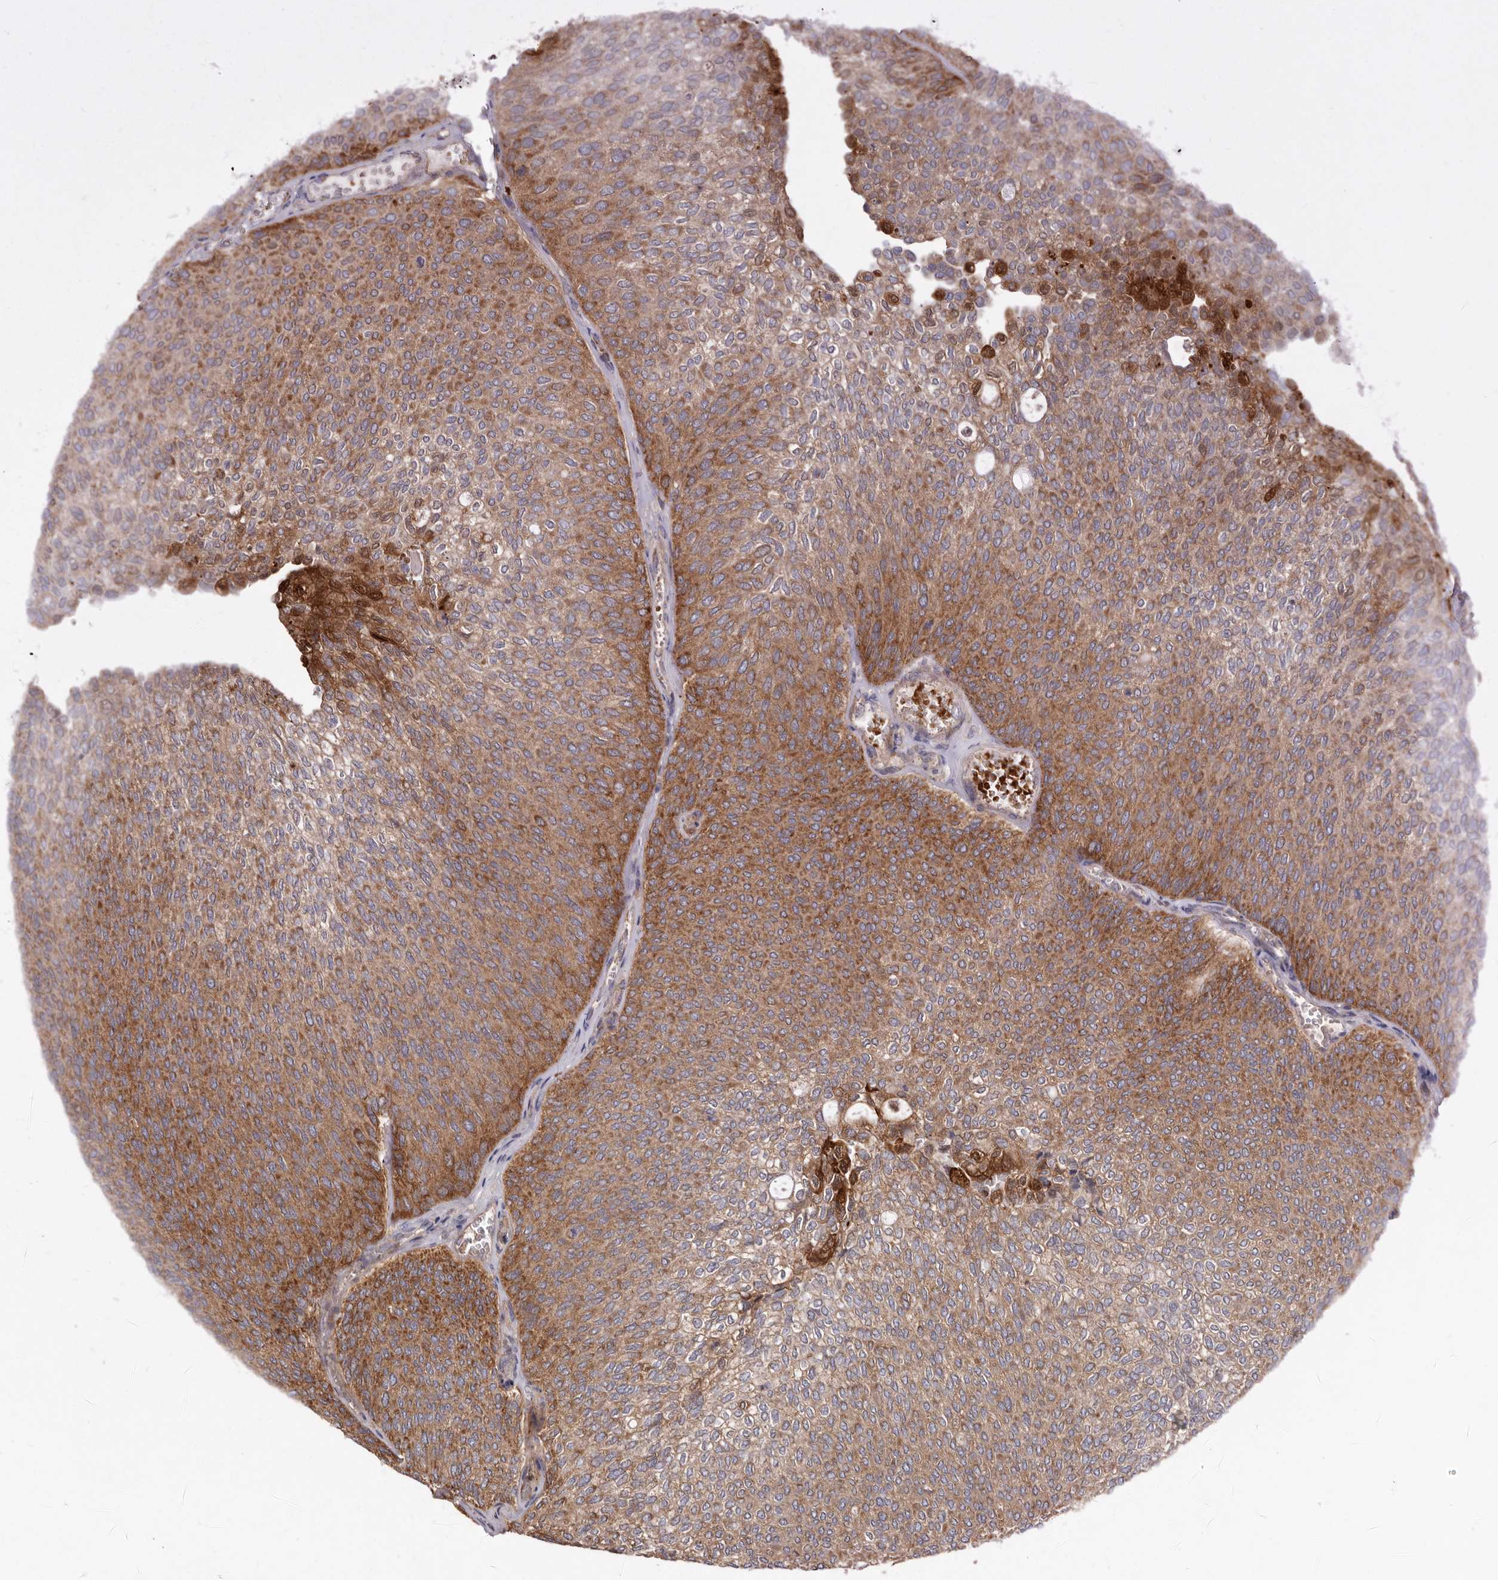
{"staining": {"intensity": "moderate", "quantity": ">75%", "location": "cytoplasmic/membranous"}, "tissue": "urothelial cancer", "cell_type": "Tumor cells", "image_type": "cancer", "snomed": [{"axis": "morphology", "description": "Urothelial carcinoma, Low grade"}, {"axis": "topography", "description": "Urinary bladder"}], "caption": "The photomicrograph displays a brown stain indicating the presence of a protein in the cytoplasmic/membranous of tumor cells in urothelial carcinoma (low-grade).", "gene": "GOT1L1", "patient": {"sex": "female", "age": 79}}